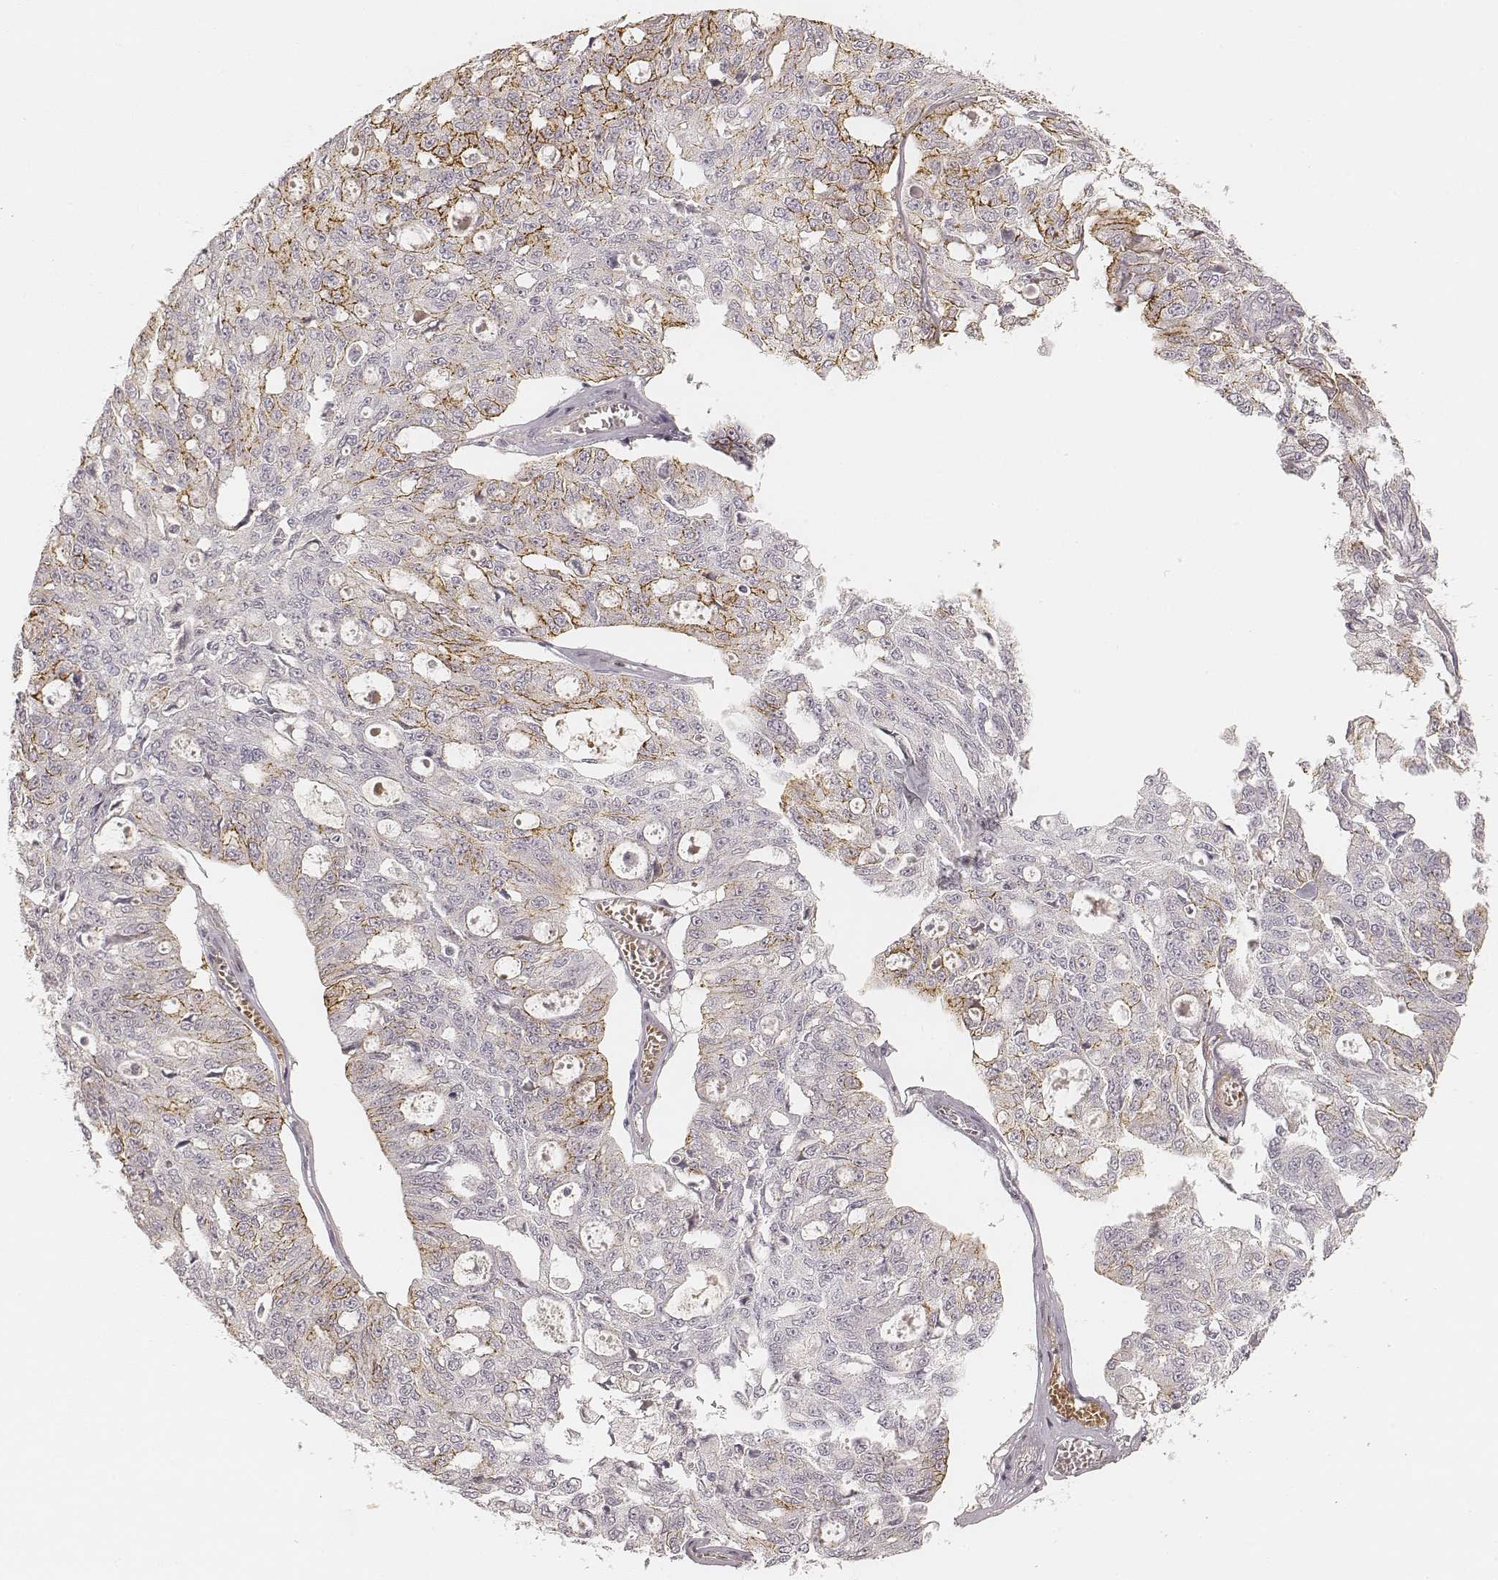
{"staining": {"intensity": "moderate", "quantity": "<25%", "location": "cytoplasmic/membranous"}, "tissue": "ovarian cancer", "cell_type": "Tumor cells", "image_type": "cancer", "snomed": [{"axis": "morphology", "description": "Carcinoma, endometroid"}, {"axis": "topography", "description": "Ovary"}], "caption": "Endometroid carcinoma (ovarian) stained with a protein marker demonstrates moderate staining in tumor cells.", "gene": "GORASP2", "patient": {"sex": "female", "age": 65}}